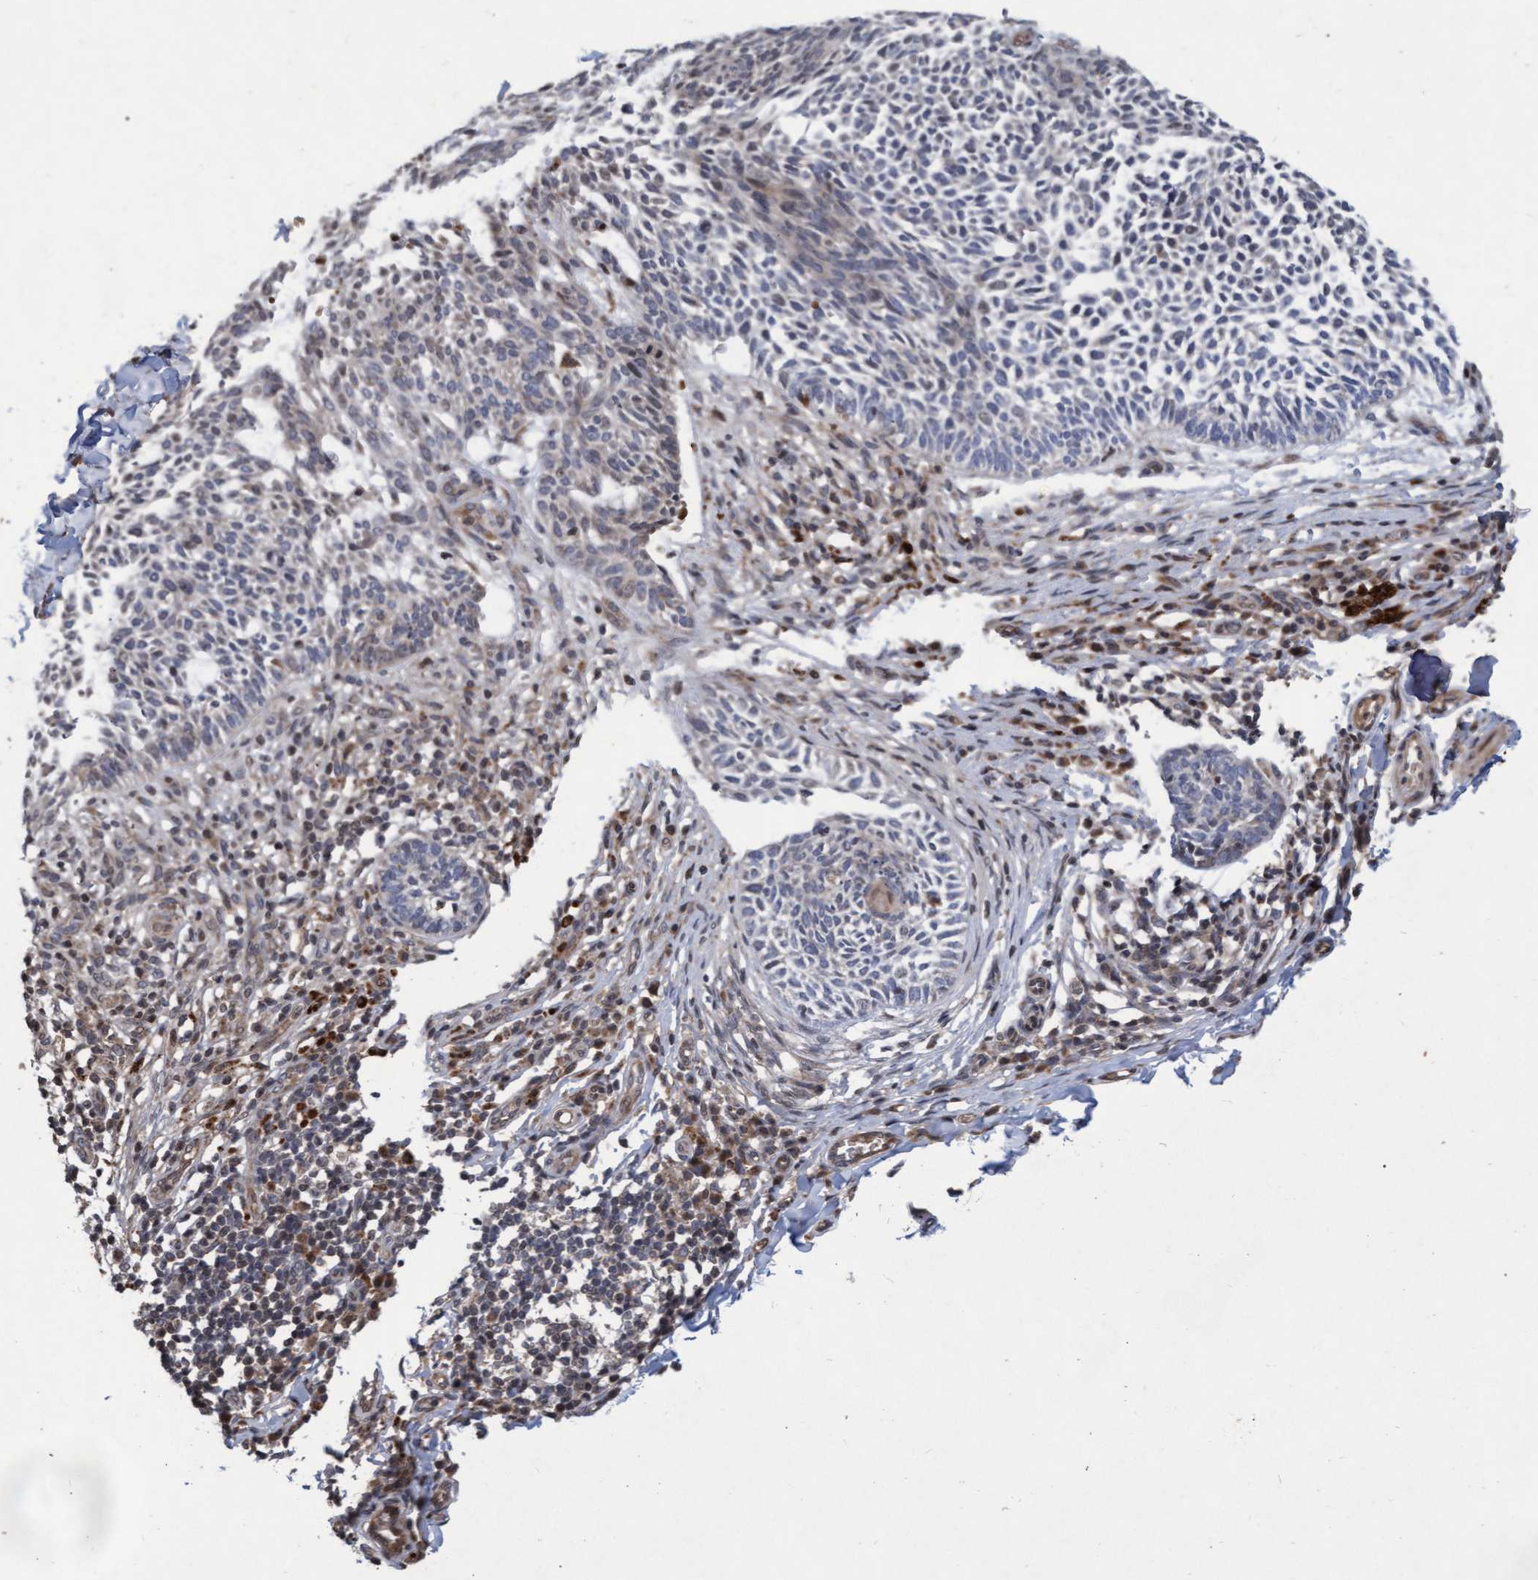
{"staining": {"intensity": "weak", "quantity": "<25%", "location": "cytoplasmic/membranous"}, "tissue": "skin cancer", "cell_type": "Tumor cells", "image_type": "cancer", "snomed": [{"axis": "morphology", "description": "Normal tissue, NOS"}, {"axis": "morphology", "description": "Basal cell carcinoma"}, {"axis": "topography", "description": "Skin"}], "caption": "There is no significant staining in tumor cells of skin basal cell carcinoma. (DAB (3,3'-diaminobenzidine) immunohistochemistry, high magnification).", "gene": "KCNC2", "patient": {"sex": "male", "age": 87}}